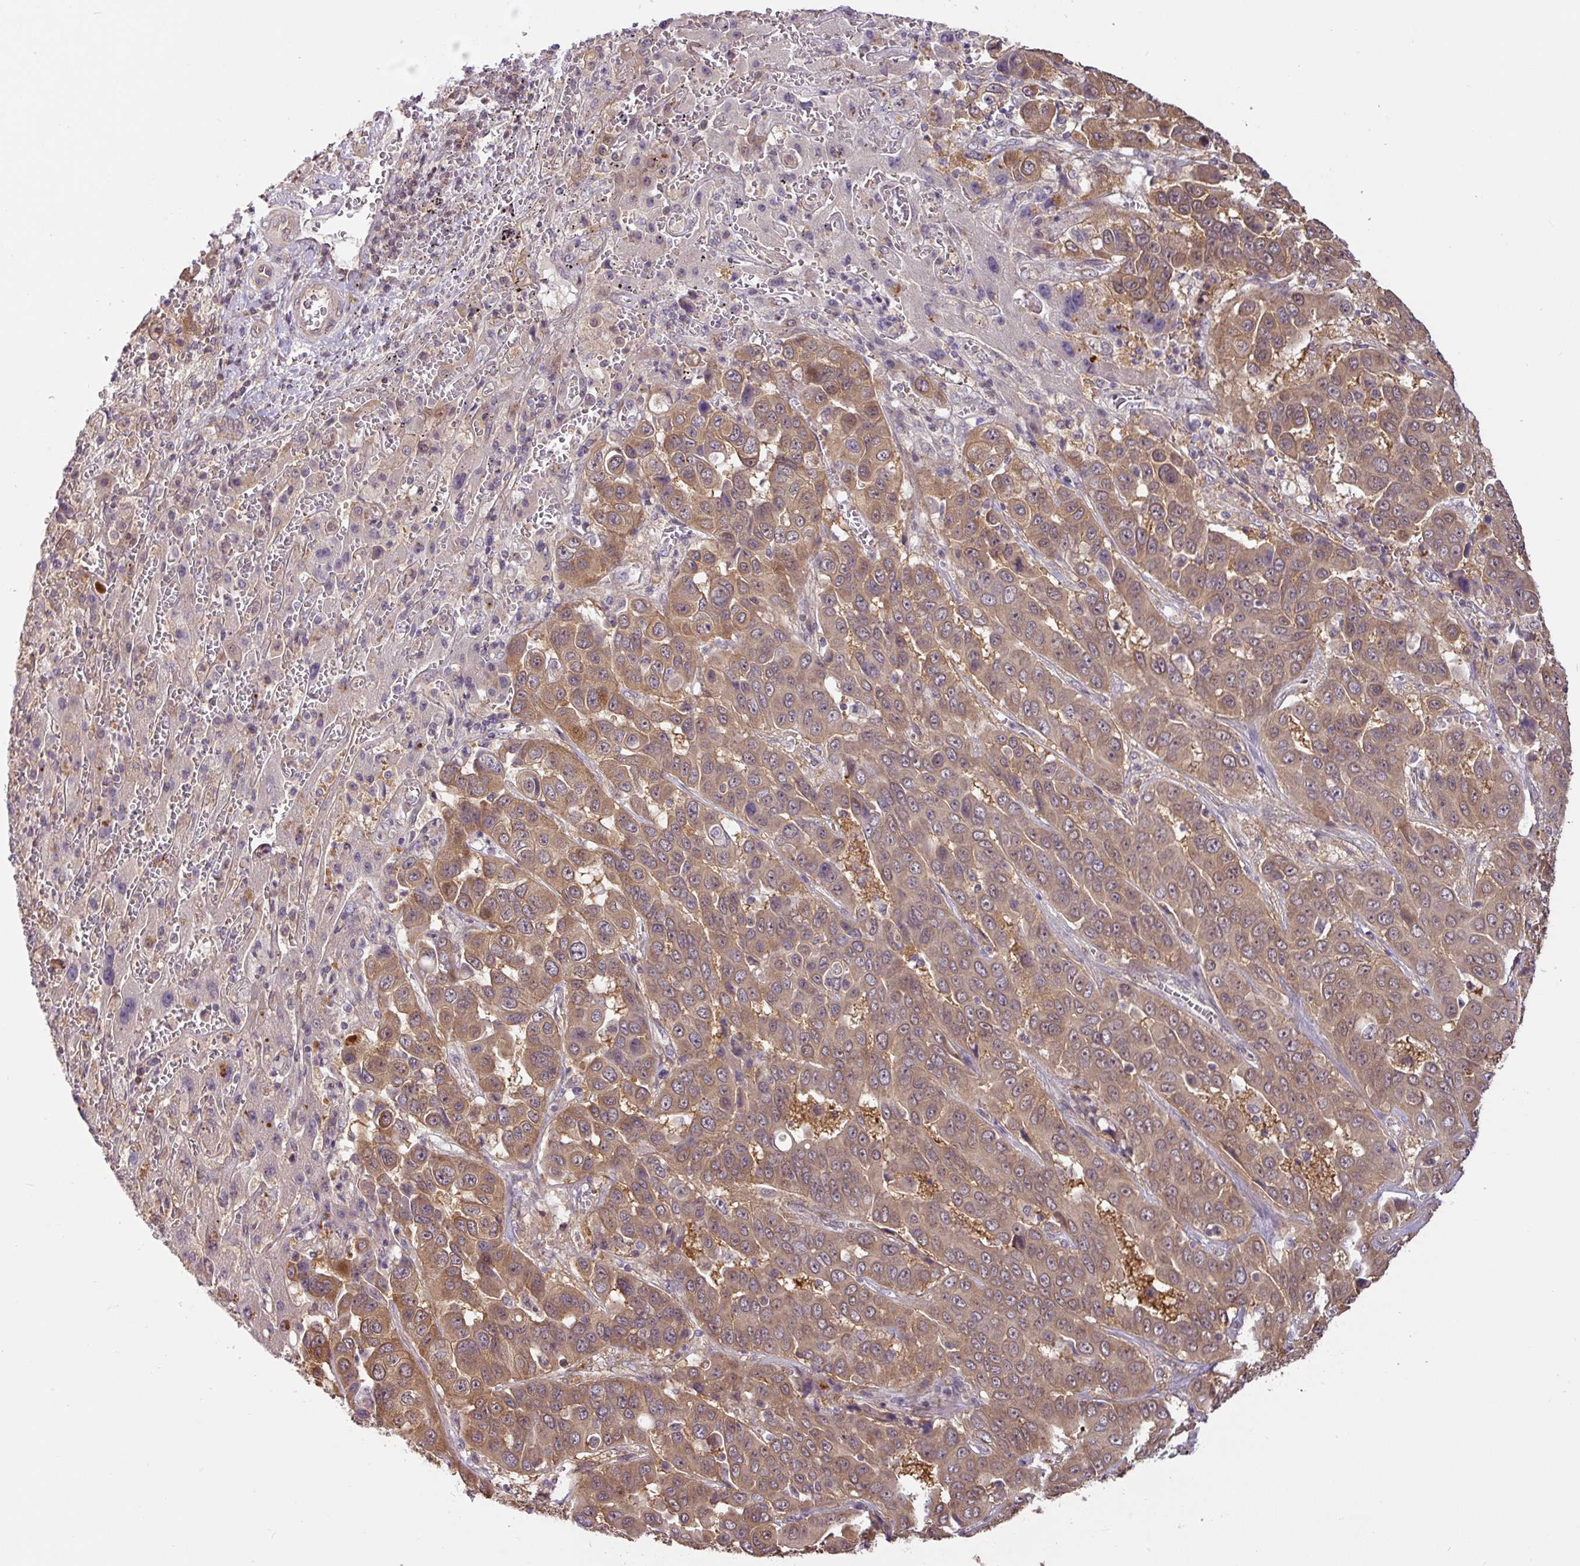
{"staining": {"intensity": "moderate", "quantity": ">75%", "location": "cytoplasmic/membranous"}, "tissue": "liver cancer", "cell_type": "Tumor cells", "image_type": "cancer", "snomed": [{"axis": "morphology", "description": "Cholangiocarcinoma"}, {"axis": "topography", "description": "Liver"}], "caption": "Liver cancer was stained to show a protein in brown. There is medium levels of moderate cytoplasmic/membranous staining in approximately >75% of tumor cells.", "gene": "SHB", "patient": {"sex": "female", "age": 52}}